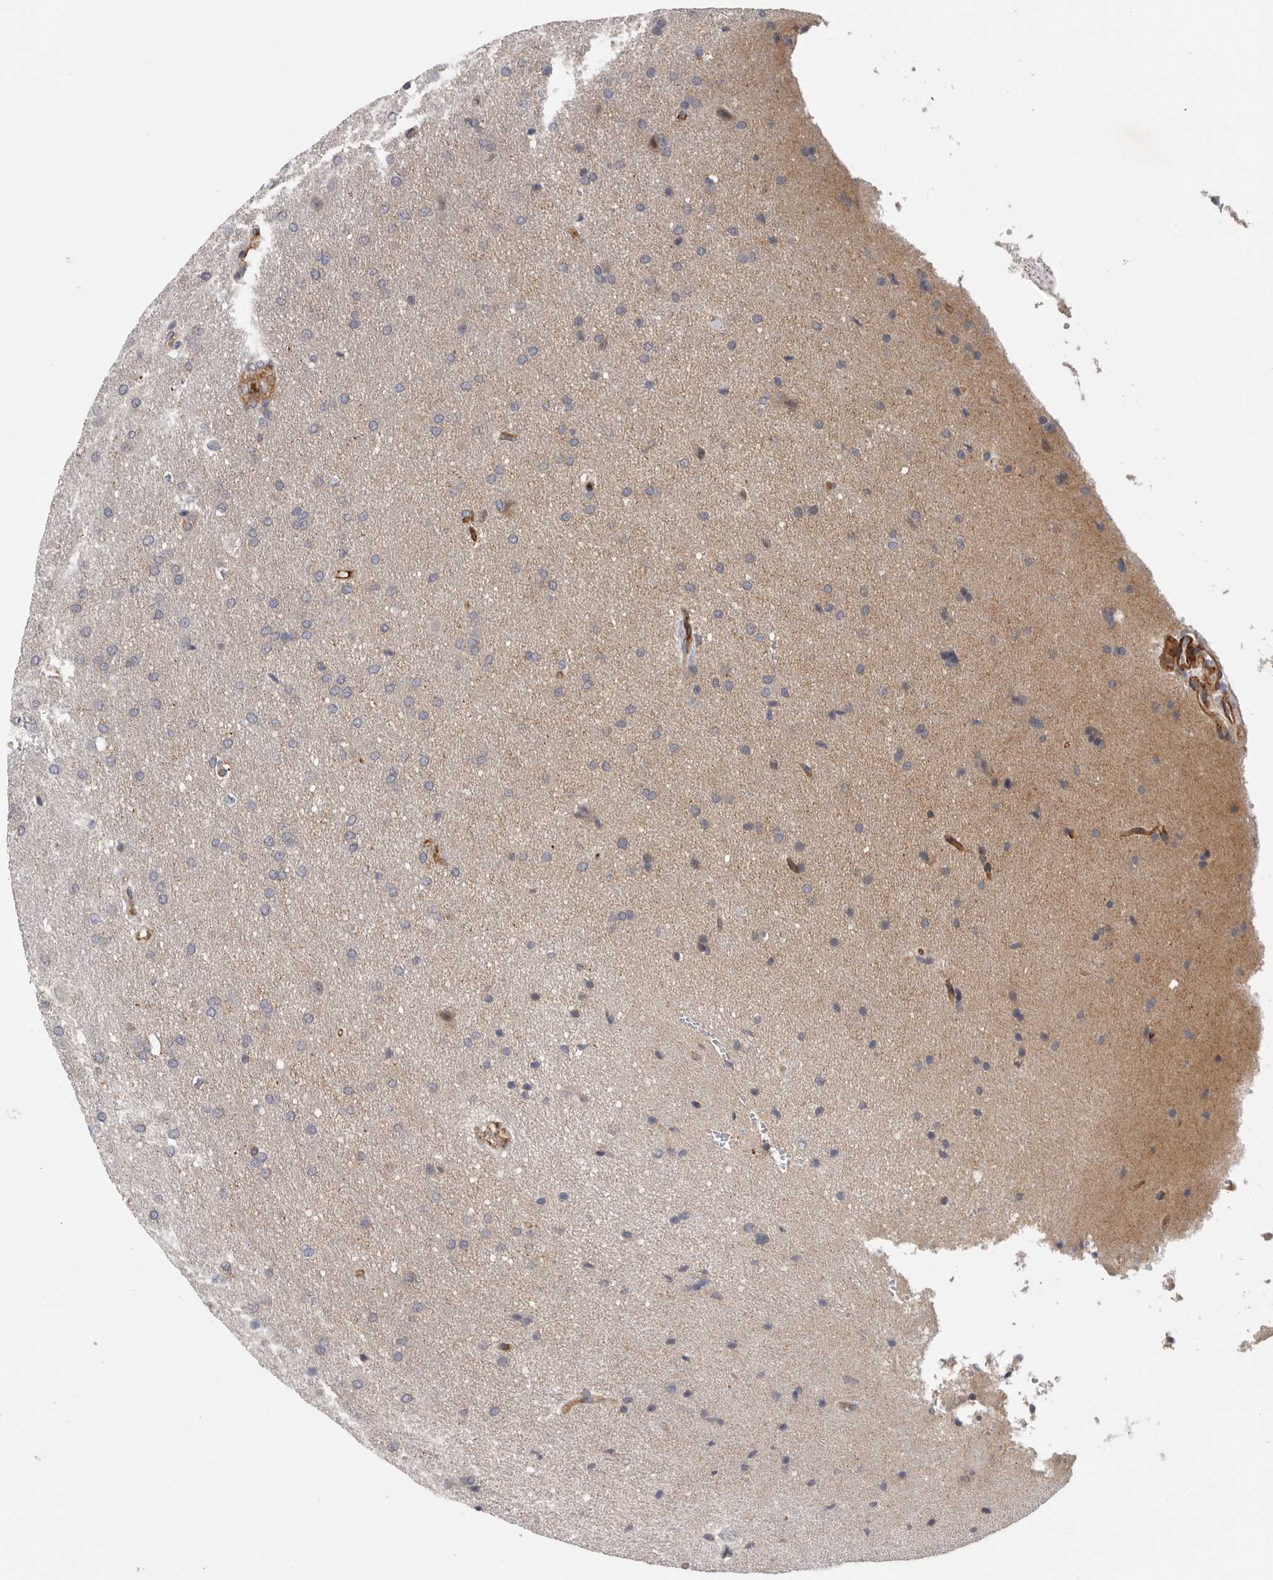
{"staining": {"intensity": "weak", "quantity": "<25%", "location": "cytoplasmic/membranous"}, "tissue": "glioma", "cell_type": "Tumor cells", "image_type": "cancer", "snomed": [{"axis": "morphology", "description": "Glioma, malignant, Low grade"}, {"axis": "topography", "description": "Brain"}], "caption": "An image of malignant glioma (low-grade) stained for a protein displays no brown staining in tumor cells.", "gene": "ATXN3L", "patient": {"sex": "female", "age": 37}}